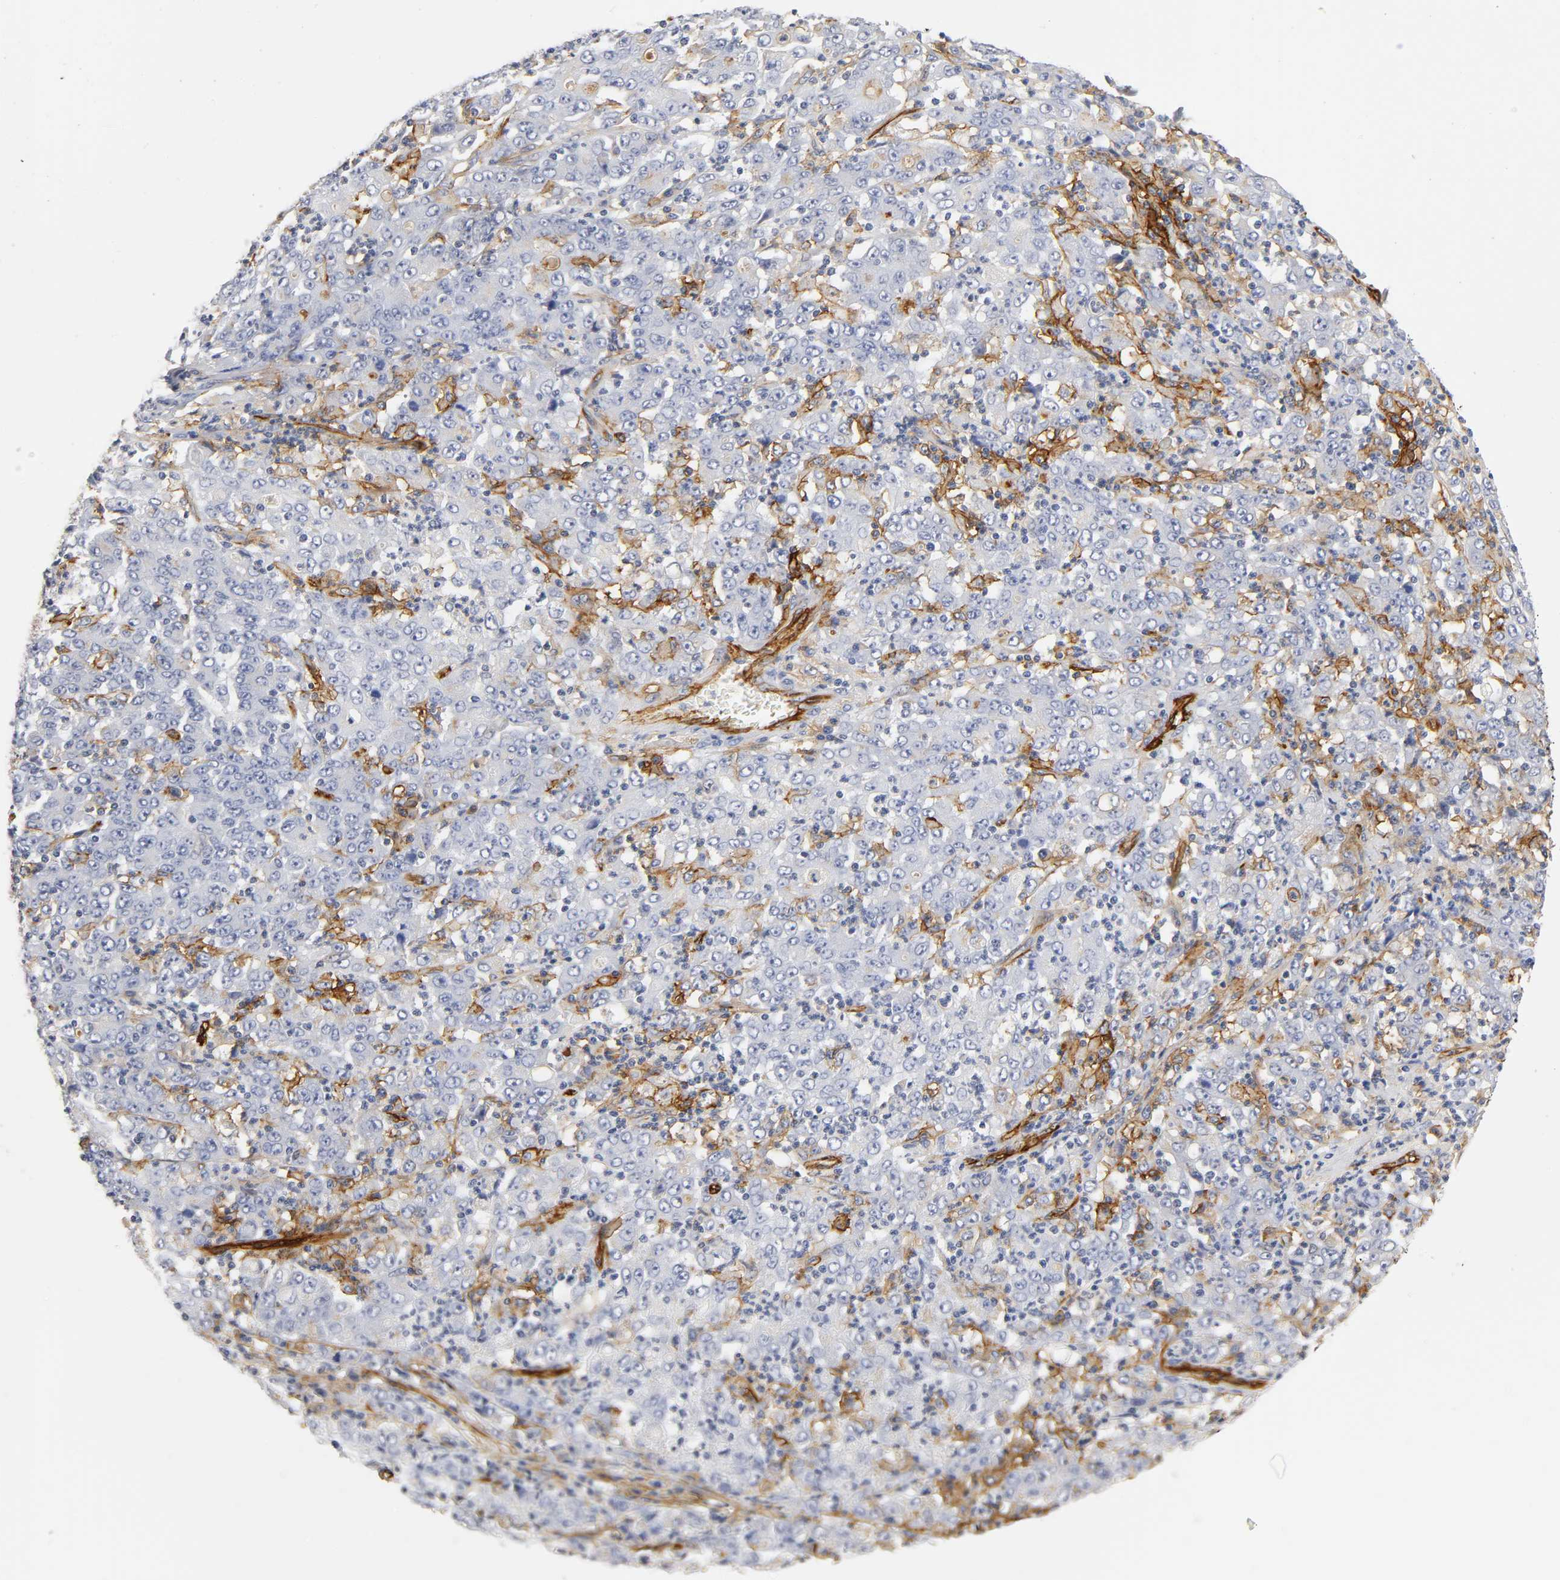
{"staining": {"intensity": "negative", "quantity": "none", "location": "none"}, "tissue": "stomach cancer", "cell_type": "Tumor cells", "image_type": "cancer", "snomed": [{"axis": "morphology", "description": "Adenocarcinoma, NOS"}, {"axis": "topography", "description": "Stomach, lower"}], "caption": "IHC of human stomach cancer demonstrates no staining in tumor cells.", "gene": "ICAM1", "patient": {"sex": "female", "age": 71}}